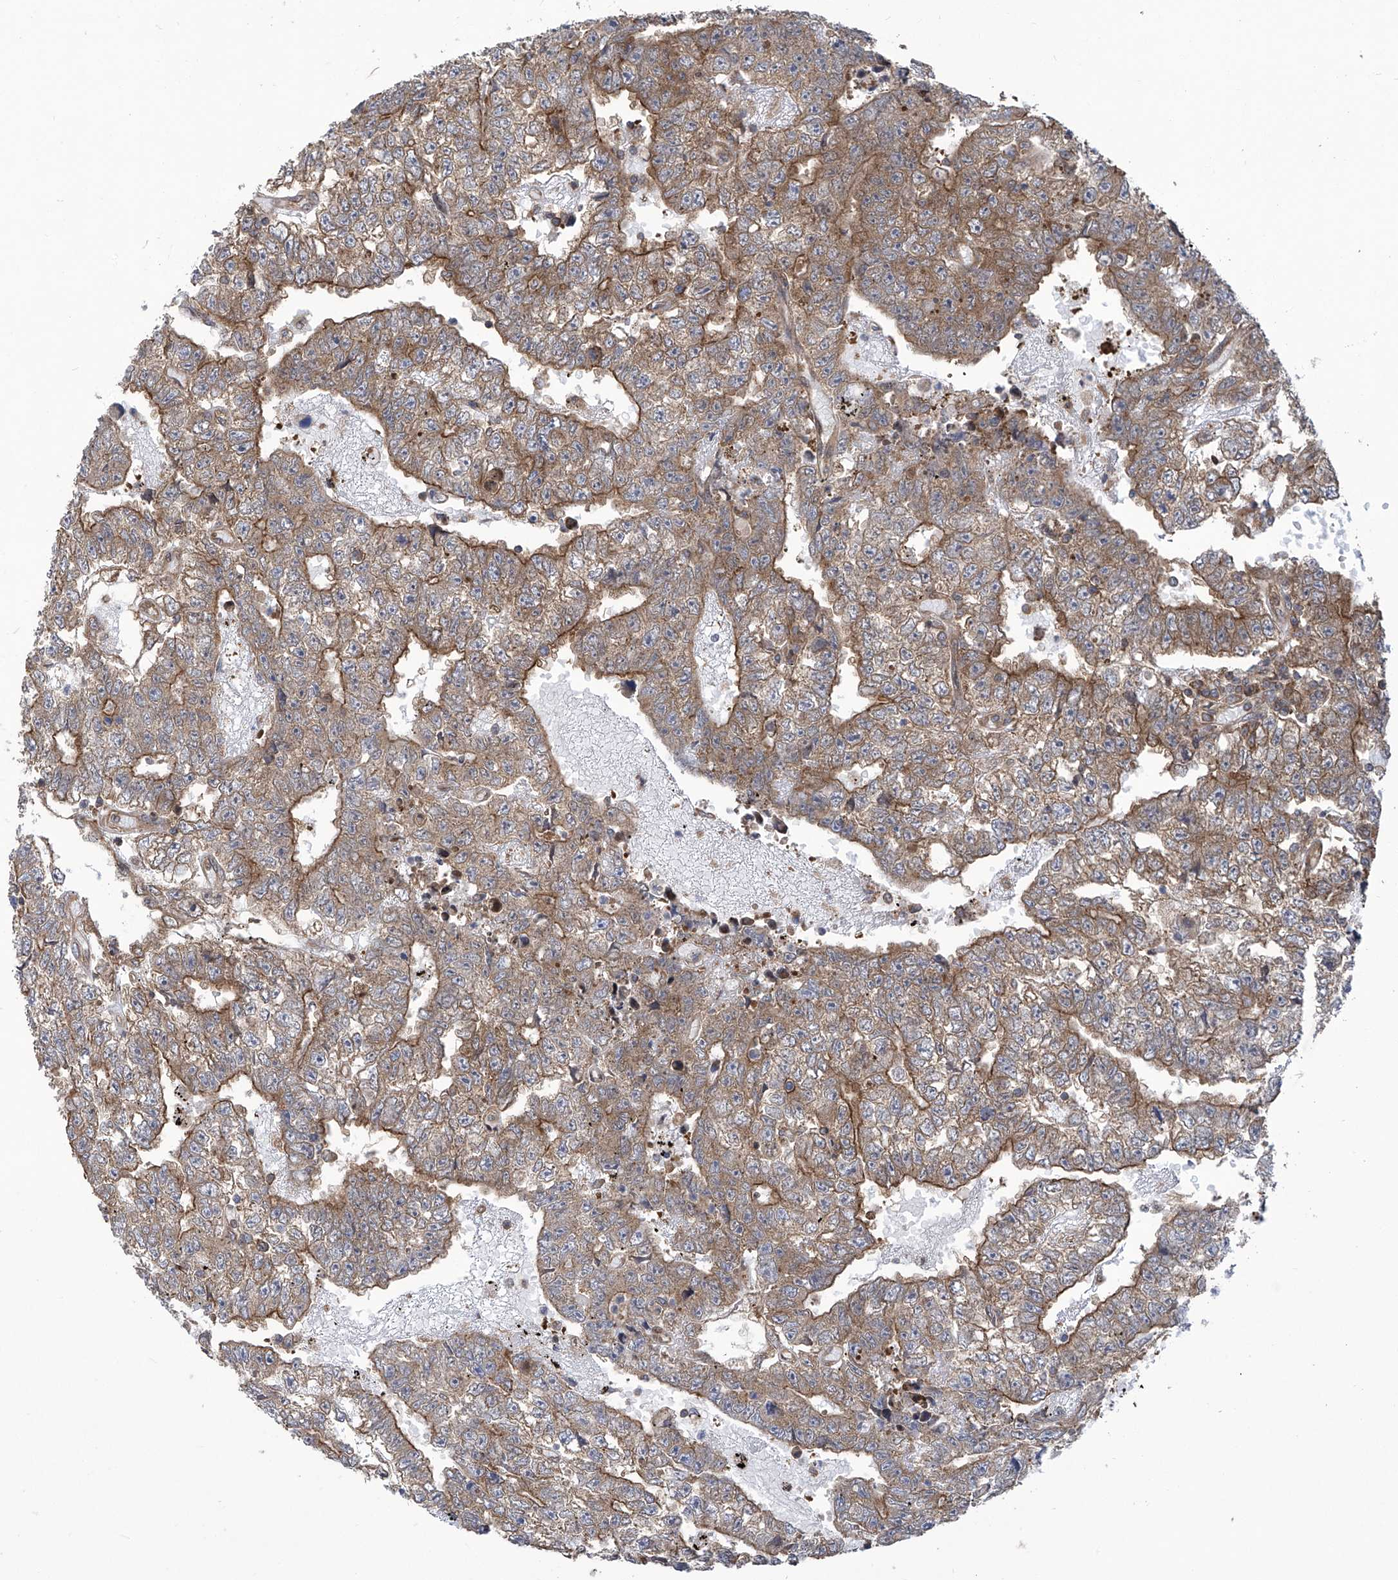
{"staining": {"intensity": "weak", "quantity": "25%-75%", "location": "cytoplasmic/membranous"}, "tissue": "testis cancer", "cell_type": "Tumor cells", "image_type": "cancer", "snomed": [{"axis": "morphology", "description": "Carcinoma, Embryonal, NOS"}, {"axis": "topography", "description": "Testis"}], "caption": "An IHC micrograph of neoplastic tissue is shown. Protein staining in brown shows weak cytoplasmic/membranous positivity in embryonal carcinoma (testis) within tumor cells.", "gene": "EIF3M", "patient": {"sex": "male", "age": 25}}